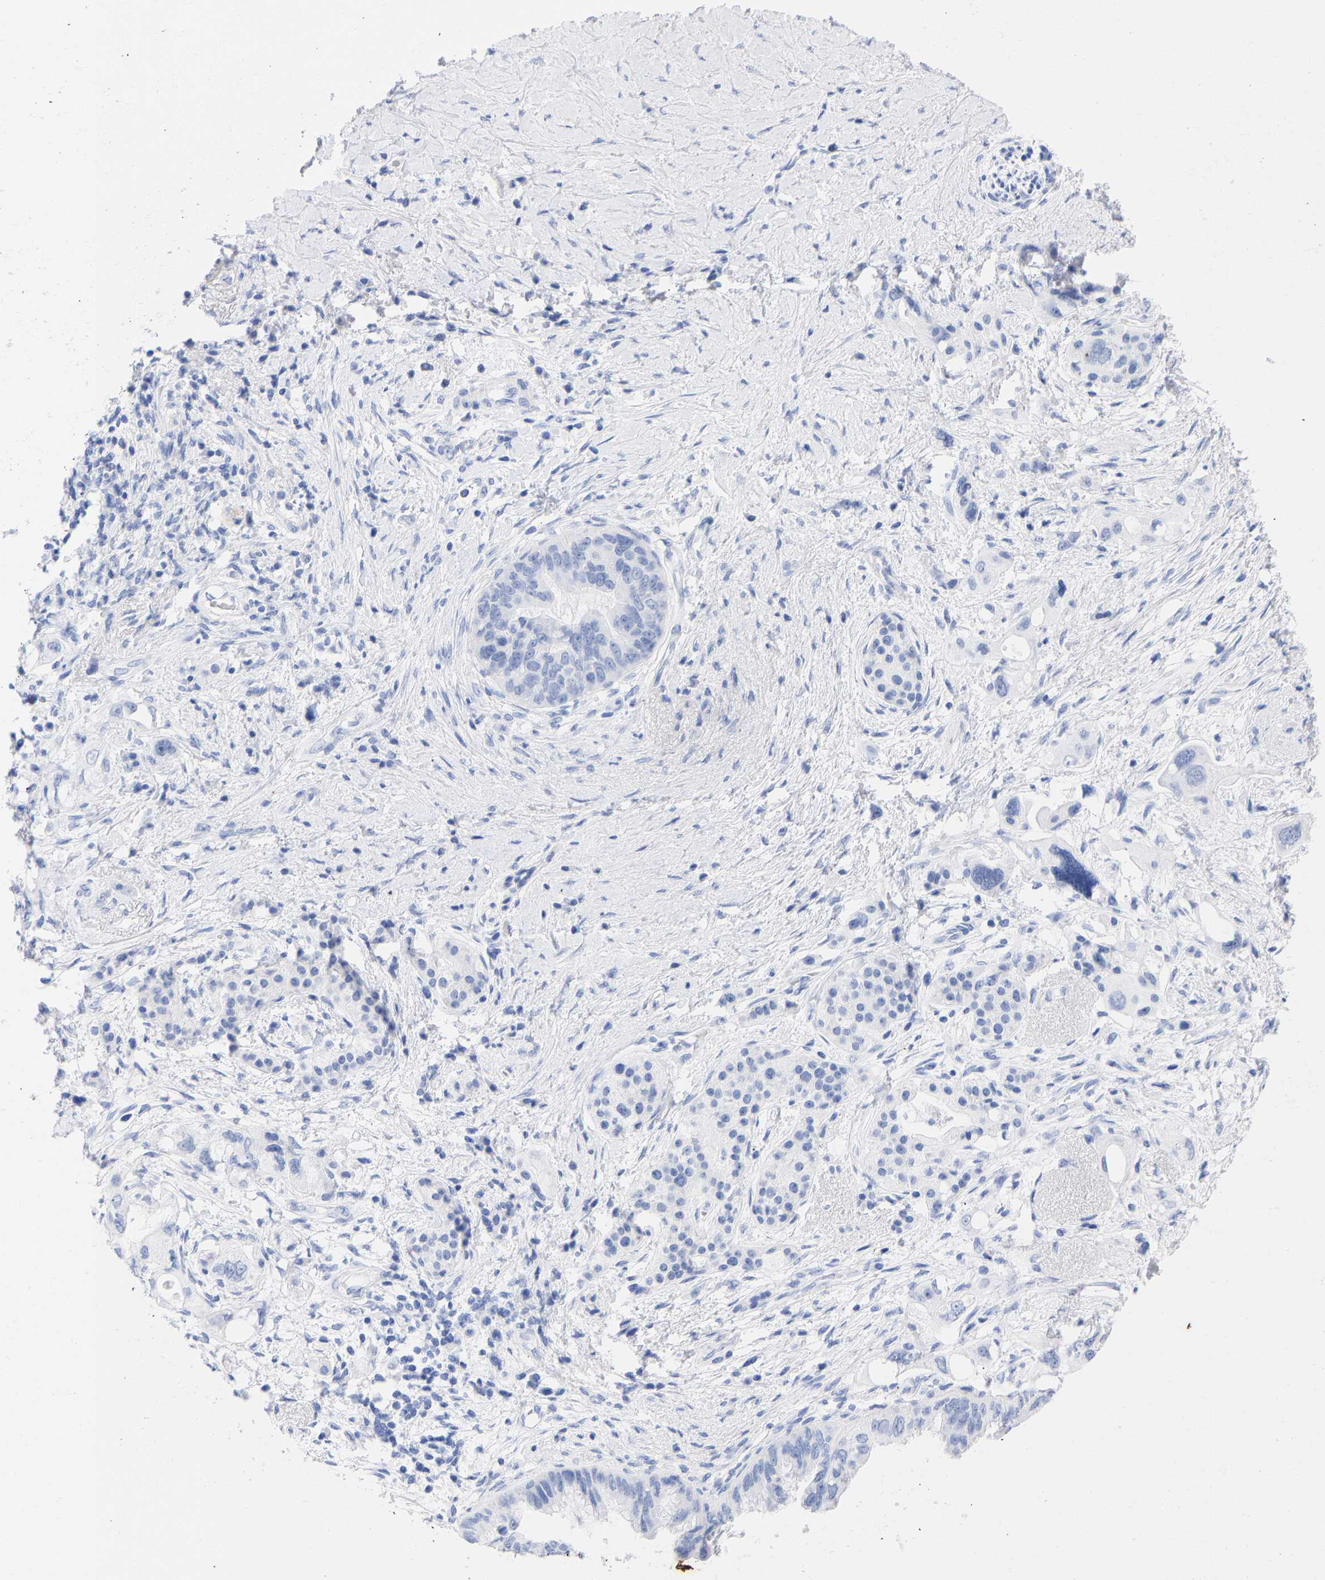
{"staining": {"intensity": "negative", "quantity": "none", "location": "none"}, "tissue": "pancreatic cancer", "cell_type": "Tumor cells", "image_type": "cancer", "snomed": [{"axis": "morphology", "description": "Adenocarcinoma, NOS"}, {"axis": "topography", "description": "Pancreas"}], "caption": "Immunohistochemistry (IHC) micrograph of neoplastic tissue: human pancreatic cancer stained with DAB shows no significant protein staining in tumor cells. (DAB IHC, high magnification).", "gene": "KRT1", "patient": {"sex": "female", "age": 56}}